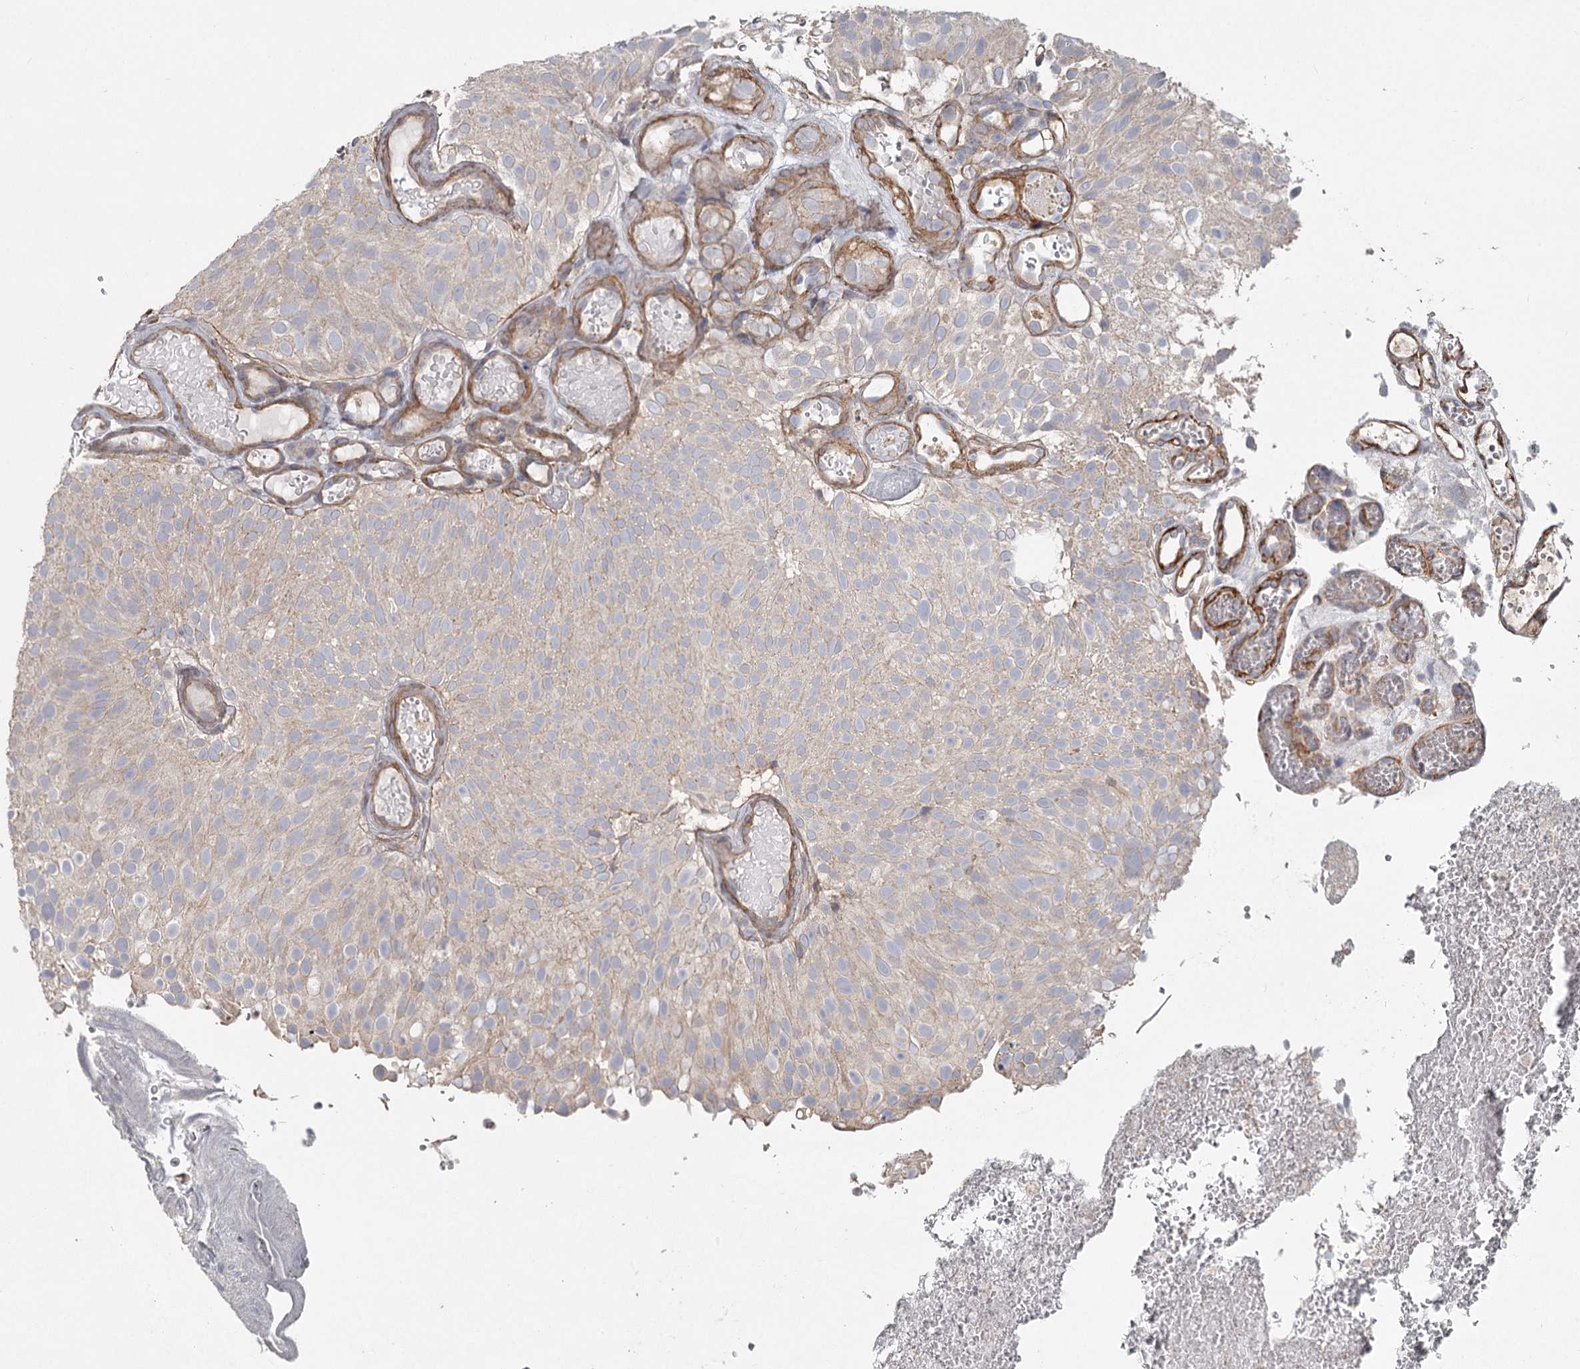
{"staining": {"intensity": "negative", "quantity": "none", "location": "none"}, "tissue": "urothelial cancer", "cell_type": "Tumor cells", "image_type": "cancer", "snomed": [{"axis": "morphology", "description": "Urothelial carcinoma, Low grade"}, {"axis": "topography", "description": "Urinary bladder"}], "caption": "High magnification brightfield microscopy of urothelial cancer stained with DAB (3,3'-diaminobenzidine) (brown) and counterstained with hematoxylin (blue): tumor cells show no significant positivity.", "gene": "DHRS9", "patient": {"sex": "male", "age": 78}}